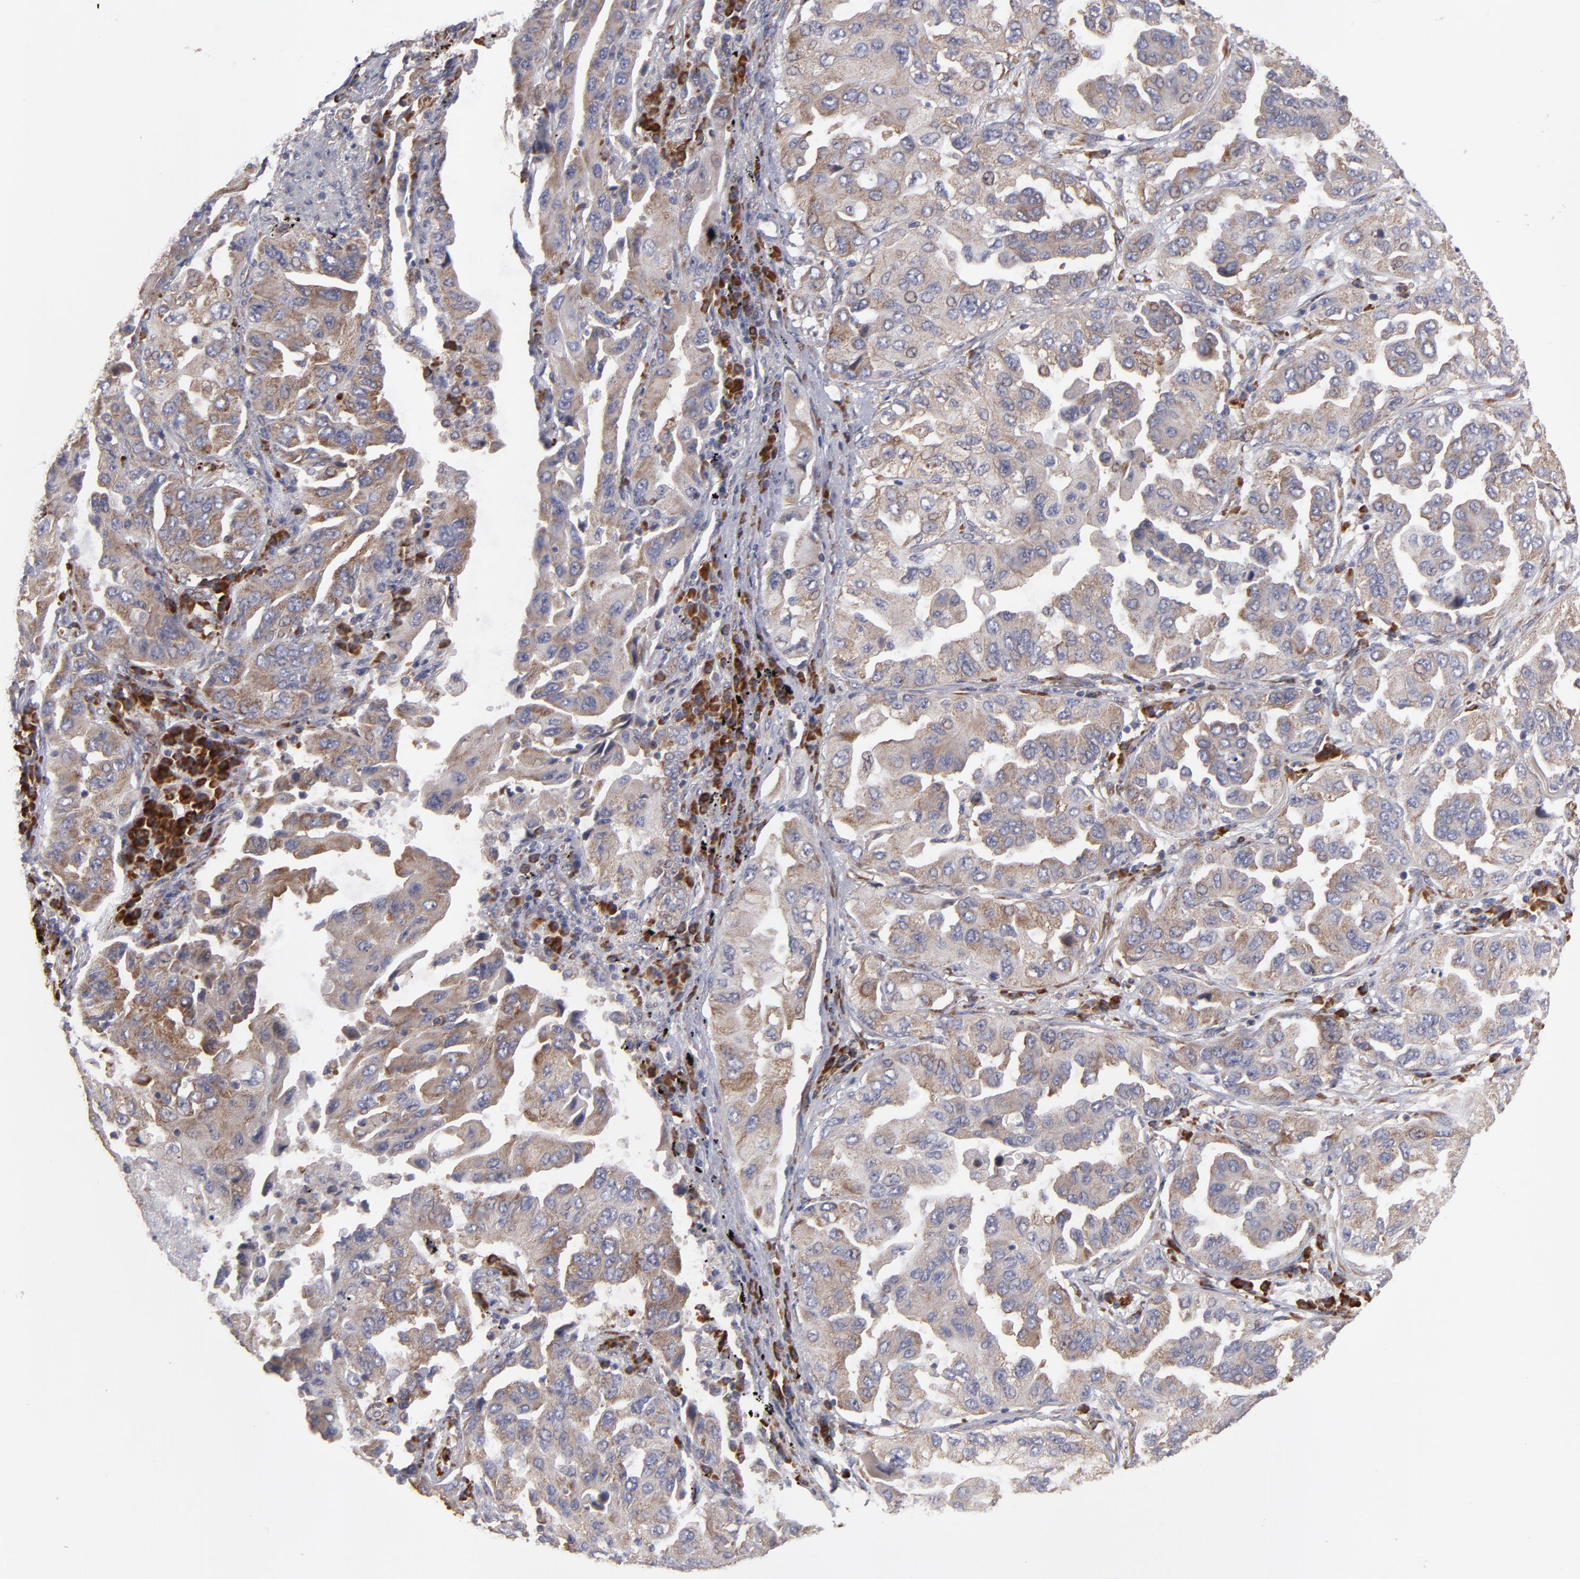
{"staining": {"intensity": "moderate", "quantity": ">75%", "location": "cytoplasmic/membranous"}, "tissue": "lung cancer", "cell_type": "Tumor cells", "image_type": "cancer", "snomed": [{"axis": "morphology", "description": "Adenocarcinoma, NOS"}, {"axis": "topography", "description": "Lung"}], "caption": "A photomicrograph of lung cancer stained for a protein shows moderate cytoplasmic/membranous brown staining in tumor cells. Immunohistochemistry stains the protein in brown and the nuclei are stained blue.", "gene": "SND1", "patient": {"sex": "female", "age": 65}}